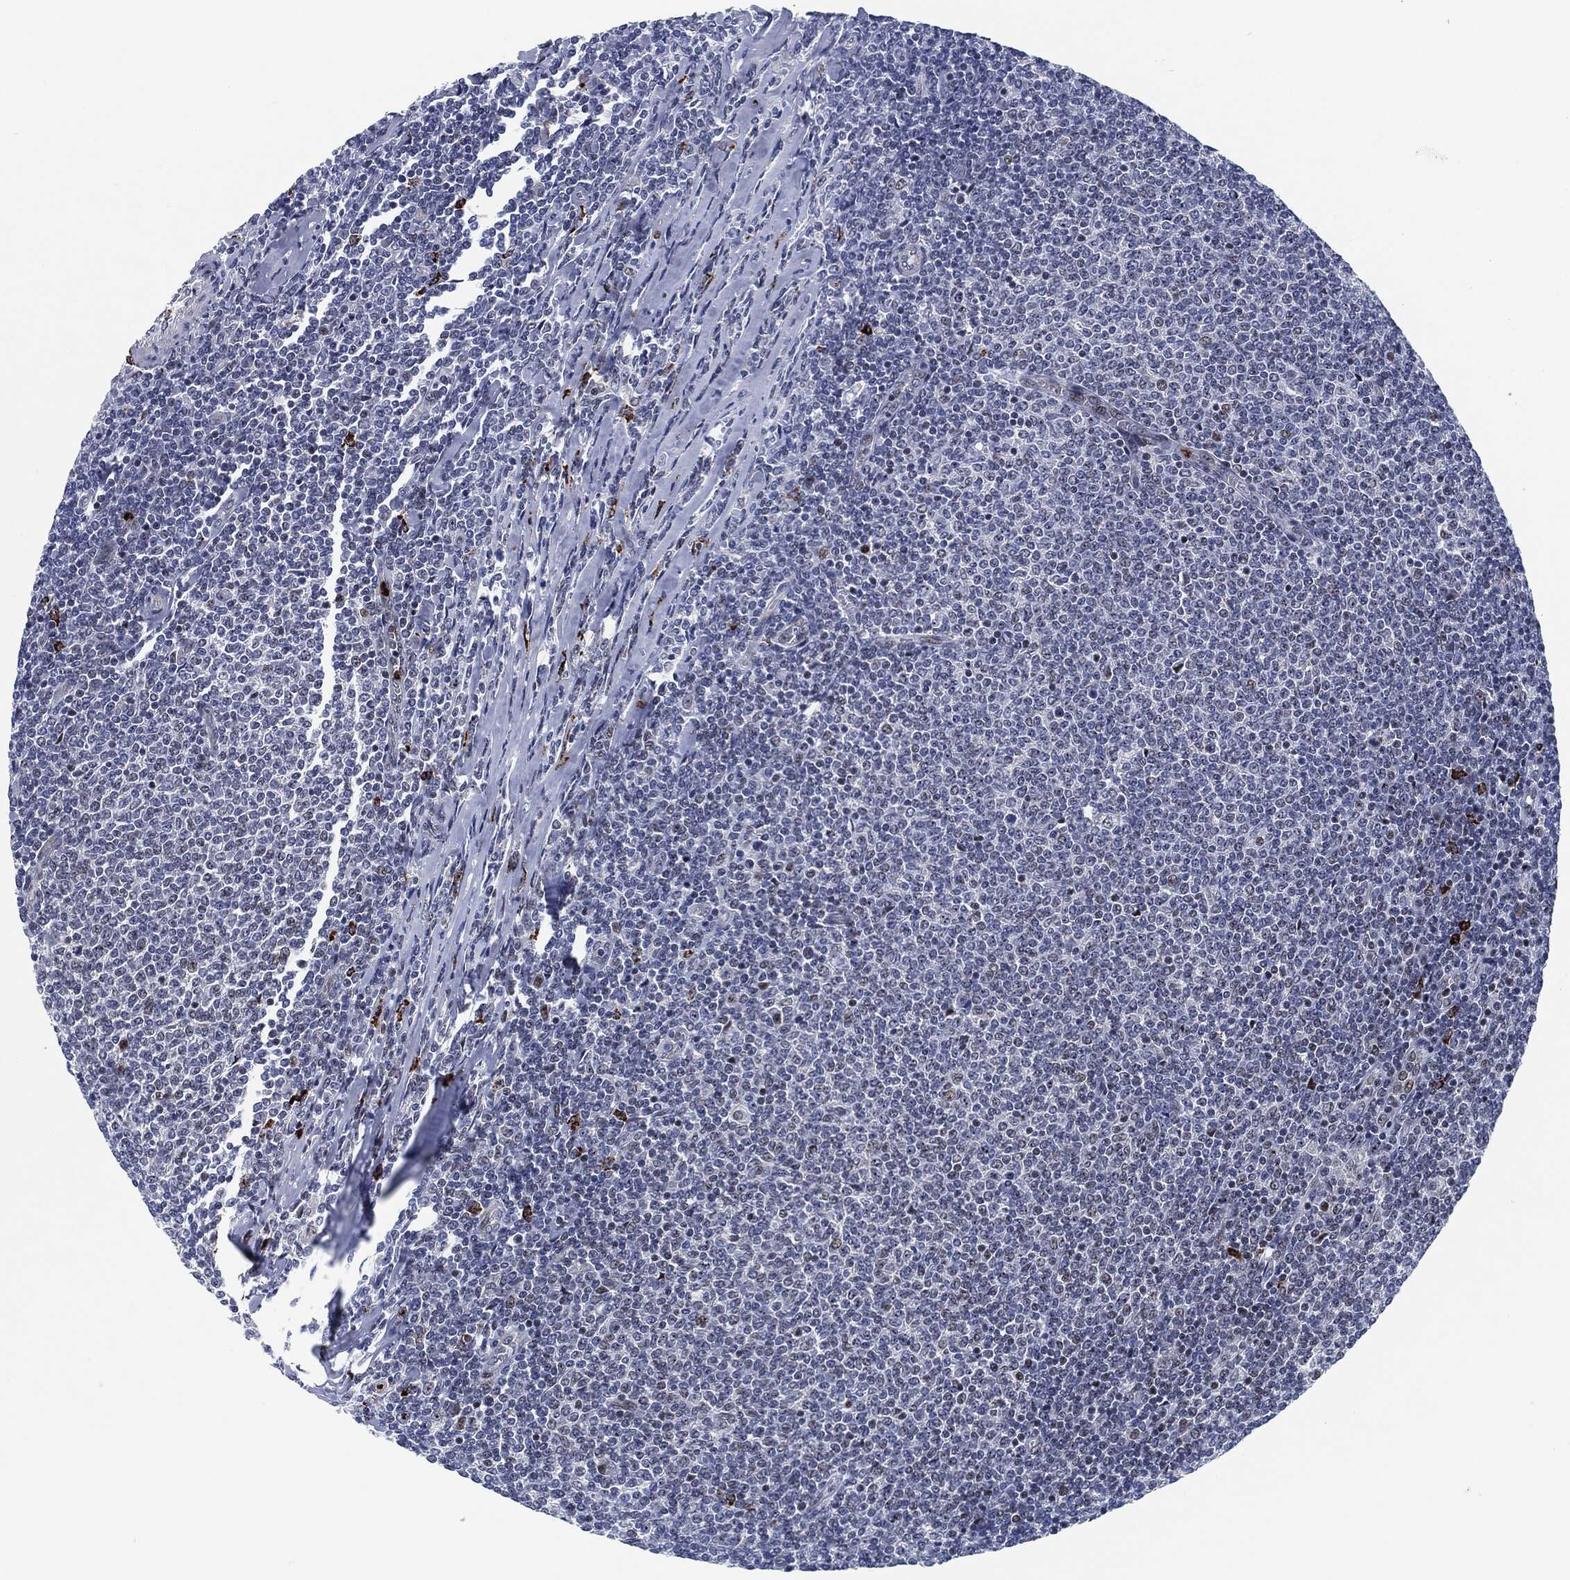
{"staining": {"intensity": "negative", "quantity": "none", "location": "none"}, "tissue": "lymphoma", "cell_type": "Tumor cells", "image_type": "cancer", "snomed": [{"axis": "morphology", "description": "Malignant lymphoma, non-Hodgkin's type, Low grade"}, {"axis": "topography", "description": "Lymph node"}], "caption": "A photomicrograph of lymphoma stained for a protein exhibits no brown staining in tumor cells.", "gene": "MPO", "patient": {"sex": "male", "age": 52}}